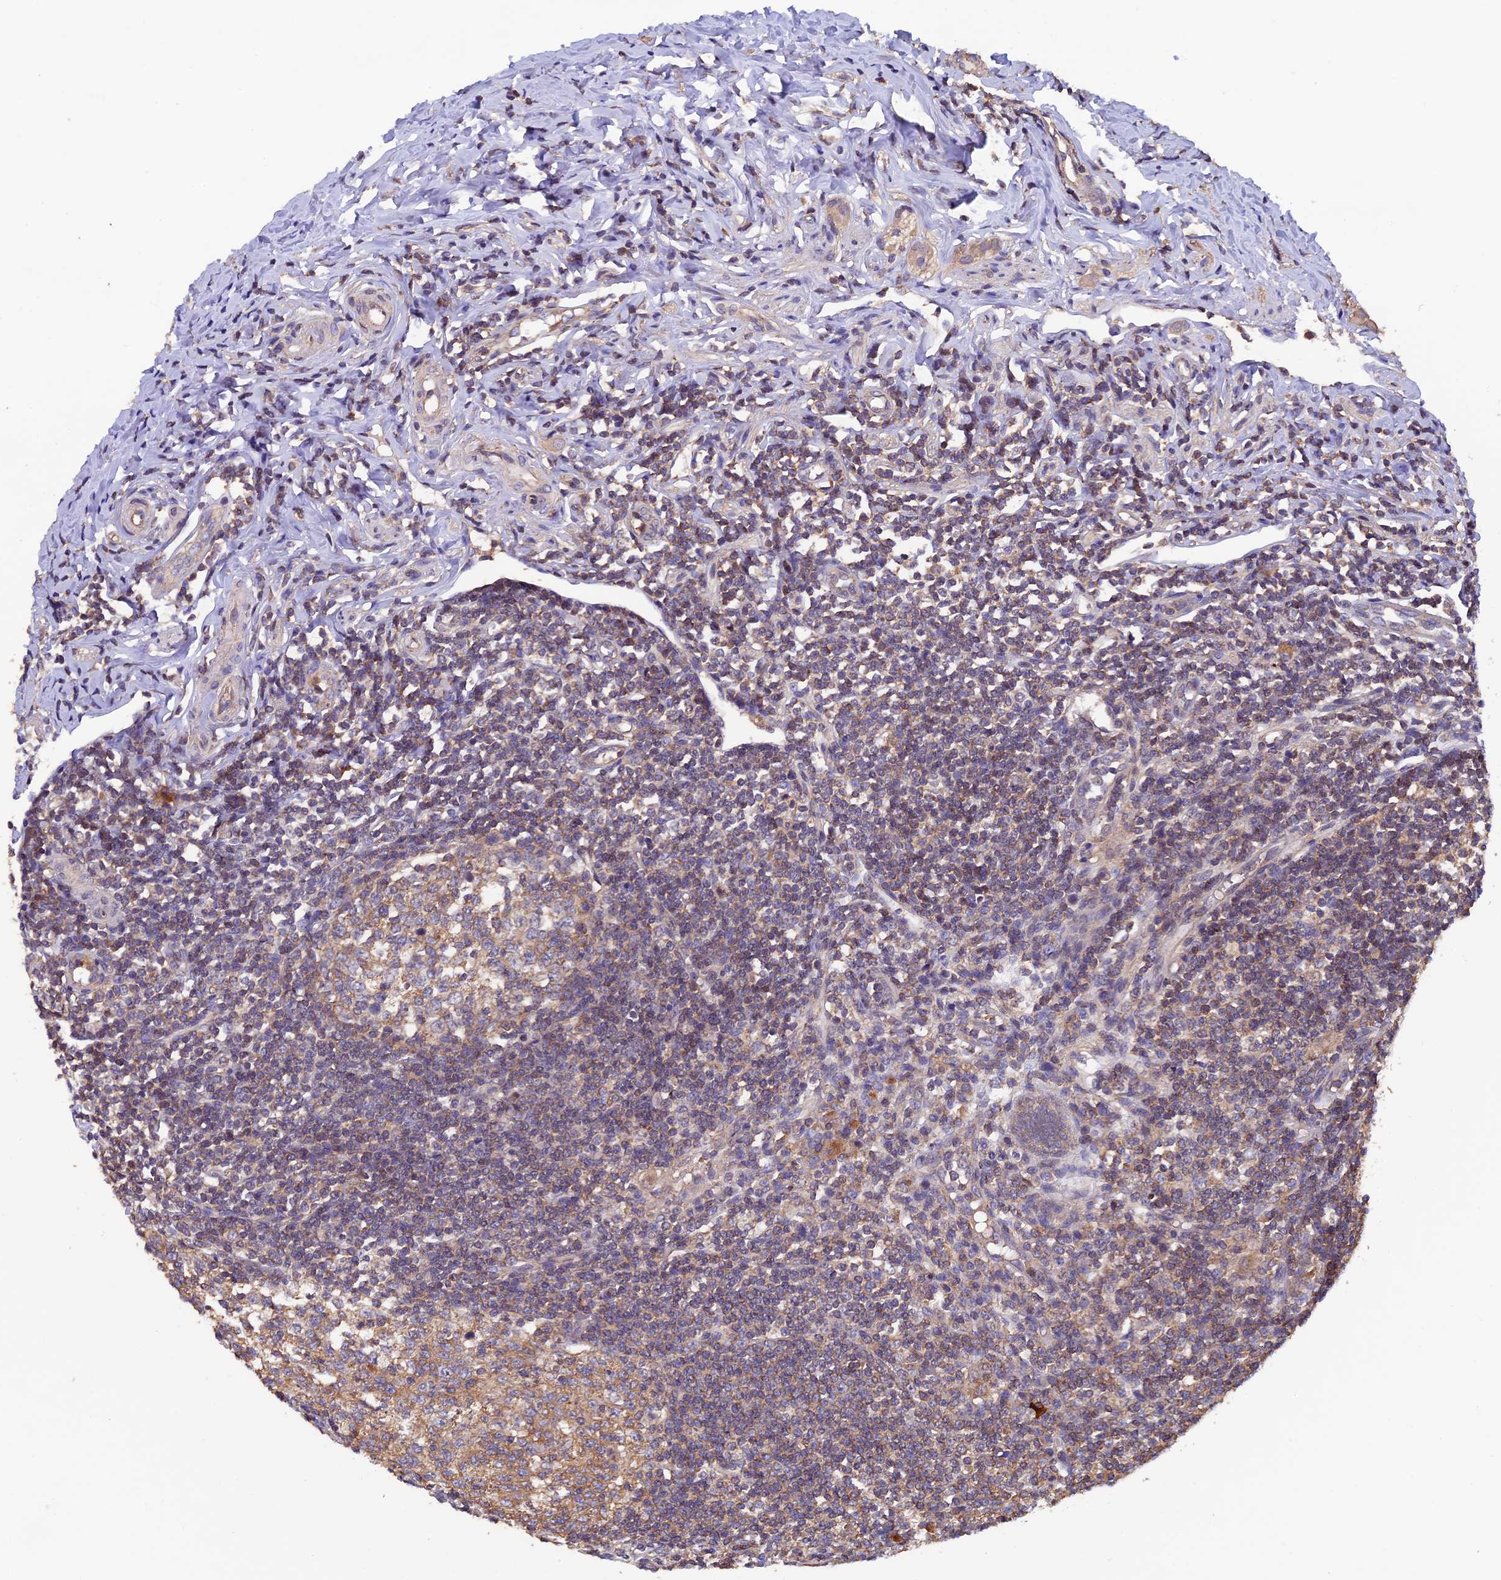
{"staining": {"intensity": "moderate", "quantity": ">75%", "location": "cytoplasmic/membranous"}, "tissue": "appendix", "cell_type": "Glandular cells", "image_type": "normal", "snomed": [{"axis": "morphology", "description": "Normal tissue, NOS"}, {"axis": "topography", "description": "Appendix"}], "caption": "Protein staining by immunohistochemistry (IHC) reveals moderate cytoplasmic/membranous expression in about >75% of glandular cells in unremarkable appendix. (DAB IHC with brightfield microscopy, high magnification).", "gene": "PKD2L2", "patient": {"sex": "female", "age": 33}}